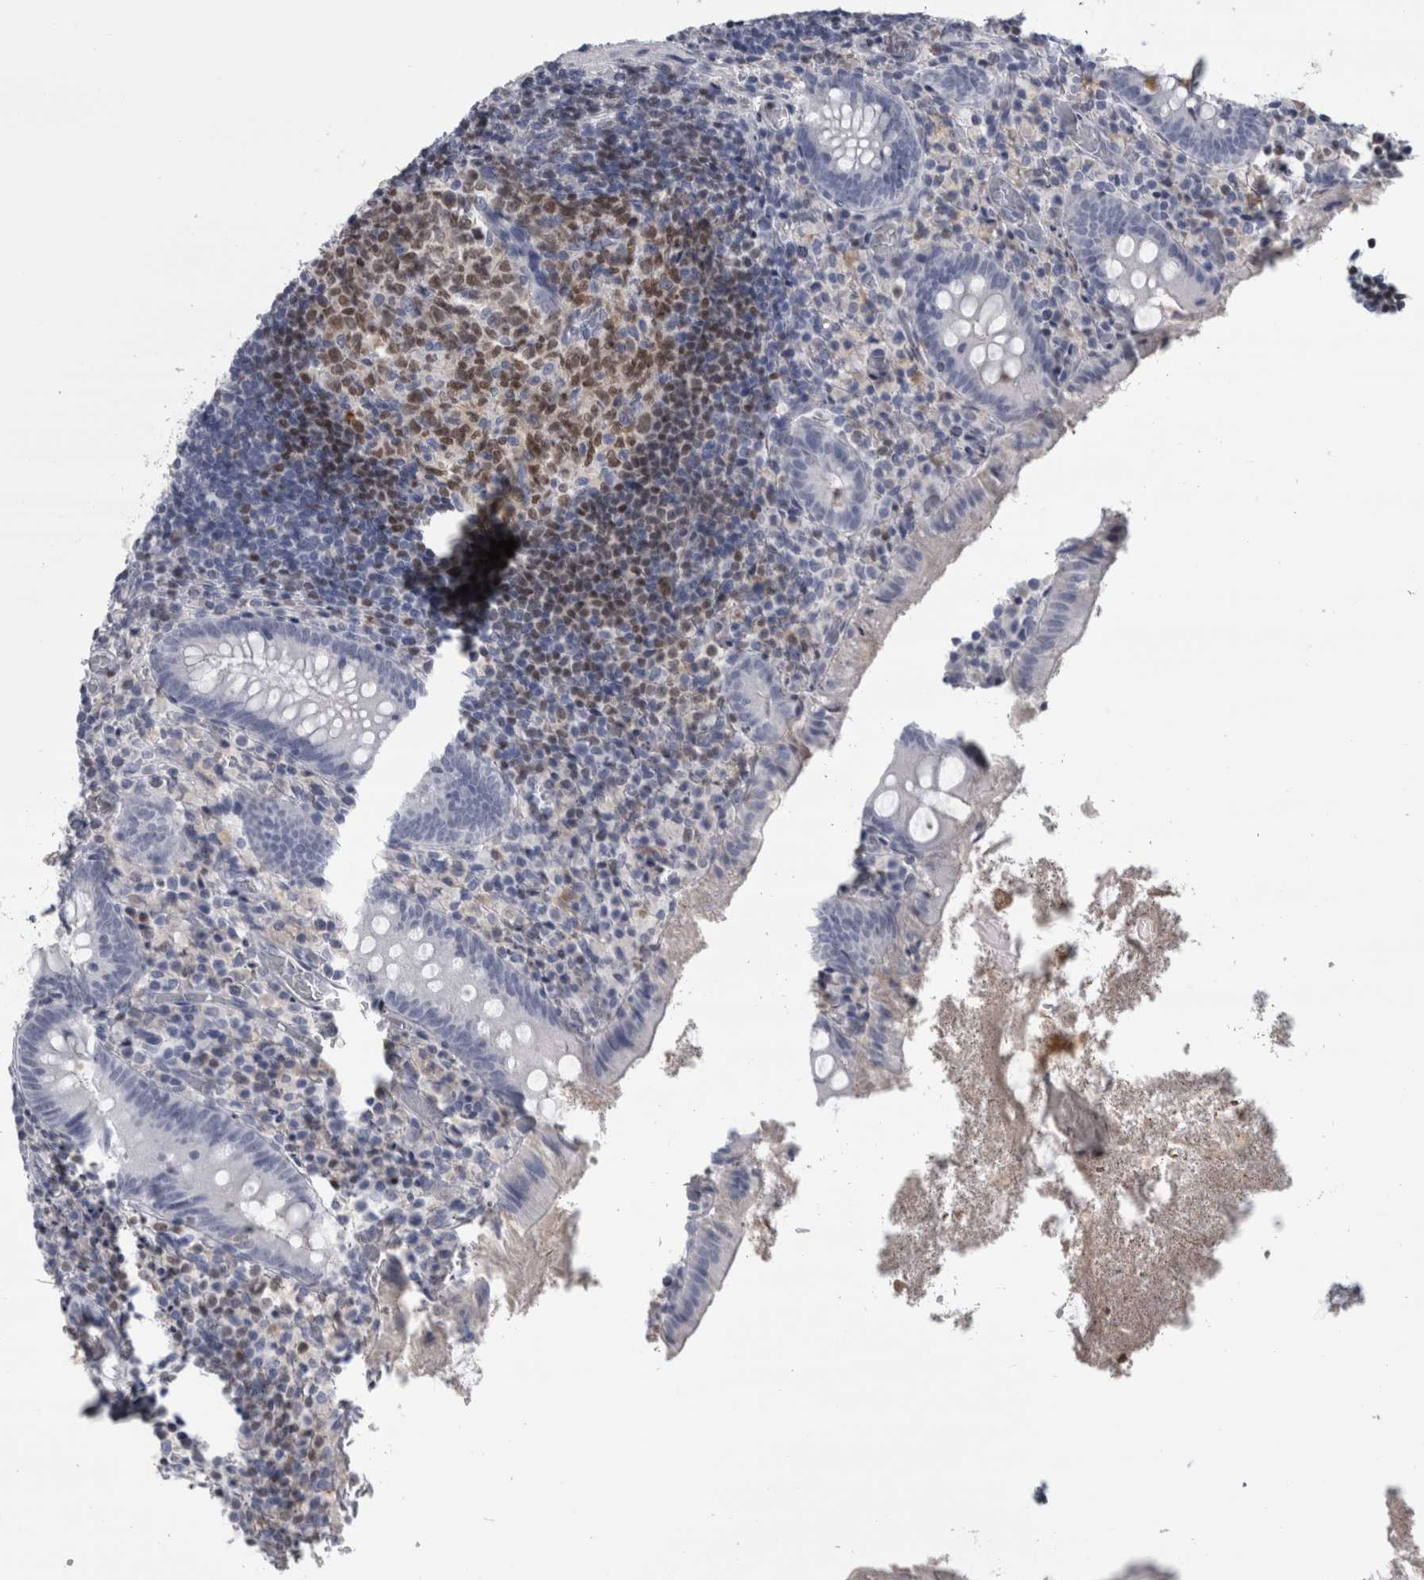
{"staining": {"intensity": "negative", "quantity": "none", "location": "none"}, "tissue": "appendix", "cell_type": "Glandular cells", "image_type": "normal", "snomed": [{"axis": "morphology", "description": "Normal tissue, NOS"}, {"axis": "topography", "description": "Appendix"}], "caption": "The micrograph displays no staining of glandular cells in normal appendix. (Stains: DAB (3,3'-diaminobenzidine) immunohistochemistry (IHC) with hematoxylin counter stain, Microscopy: brightfield microscopy at high magnification).", "gene": "PAX5", "patient": {"sex": "female", "age": 17}}